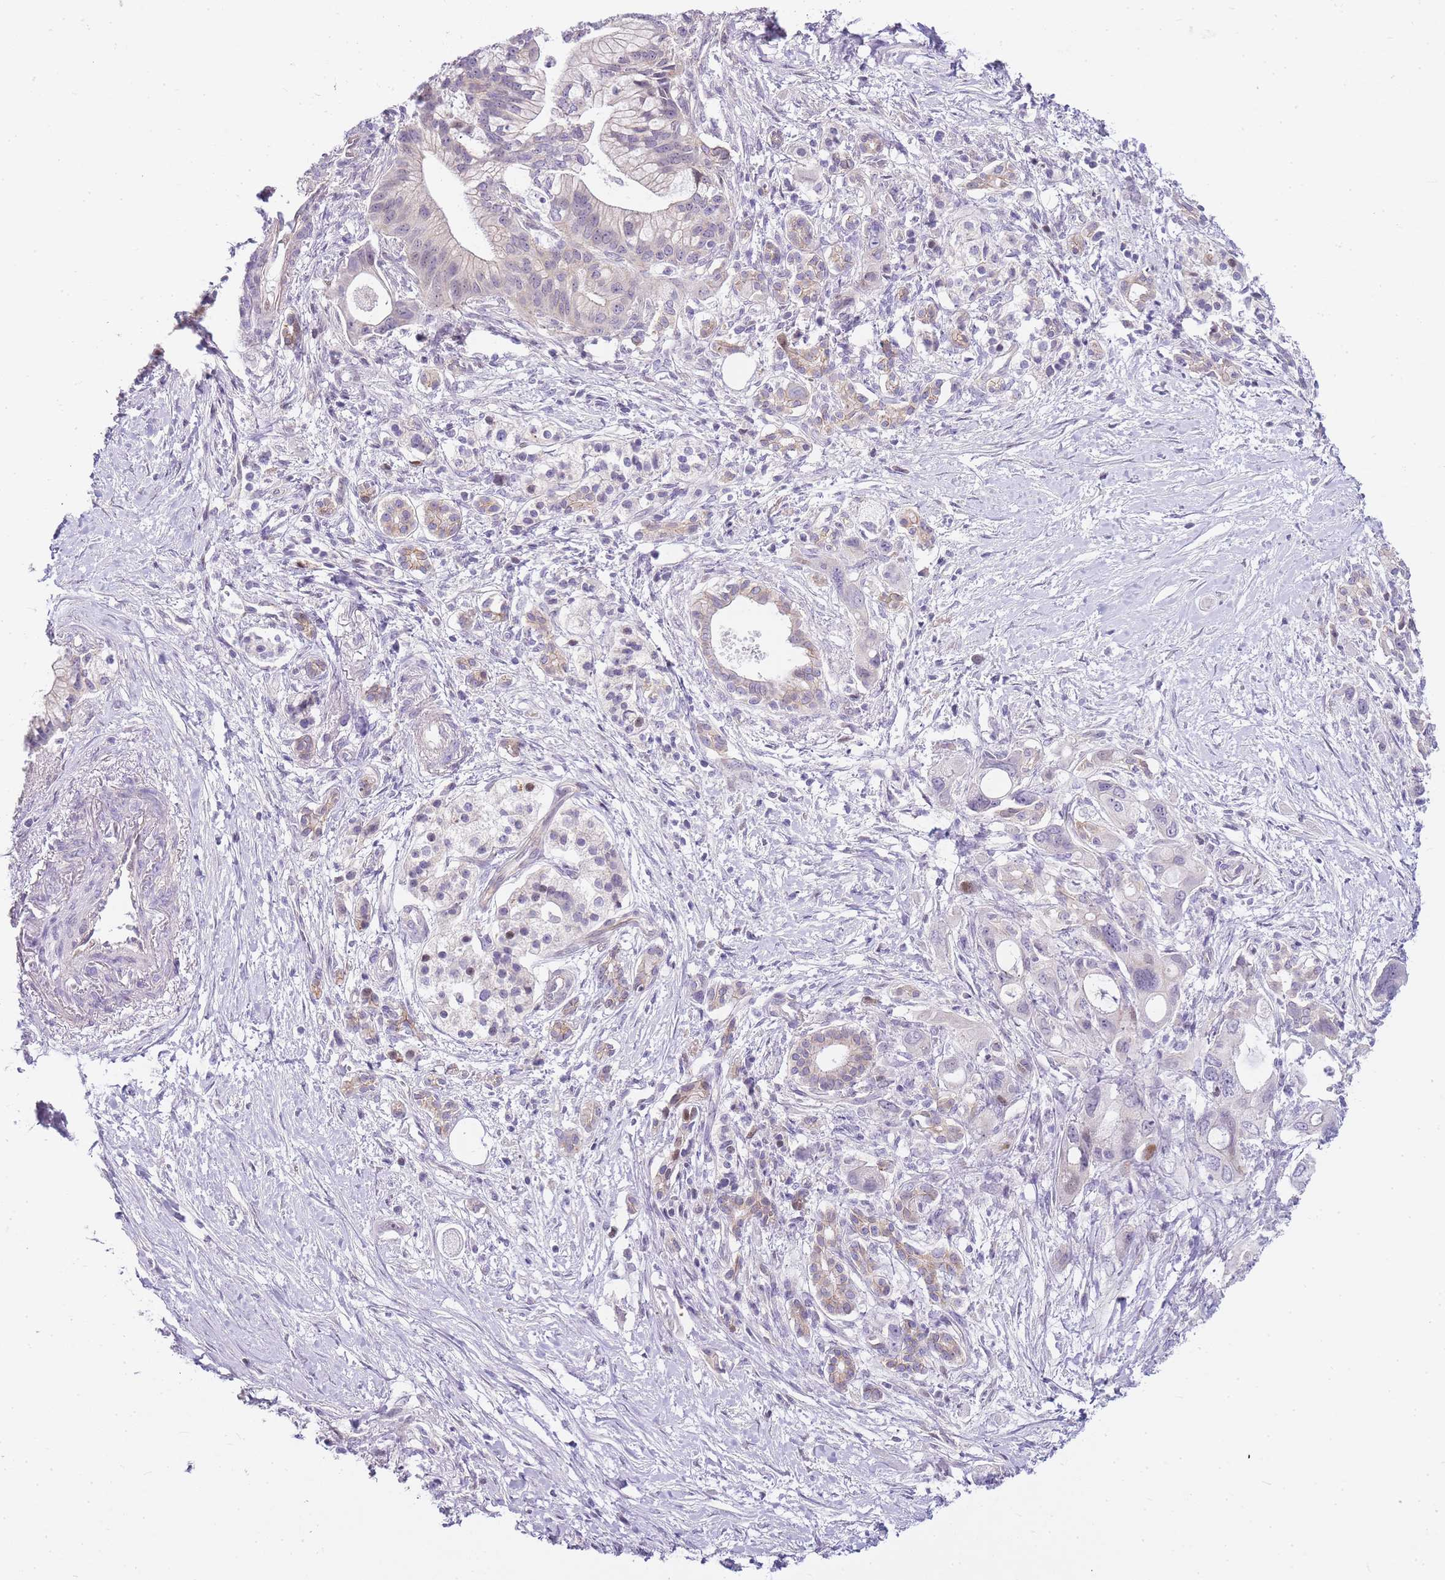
{"staining": {"intensity": "negative", "quantity": "none", "location": "none"}, "tissue": "pancreatic cancer", "cell_type": "Tumor cells", "image_type": "cancer", "snomed": [{"axis": "morphology", "description": "Adenocarcinoma, NOS"}, {"axis": "topography", "description": "Pancreas"}], "caption": "DAB immunohistochemical staining of human pancreatic cancer demonstrates no significant staining in tumor cells.", "gene": "CLBA1", "patient": {"sex": "male", "age": 68}}